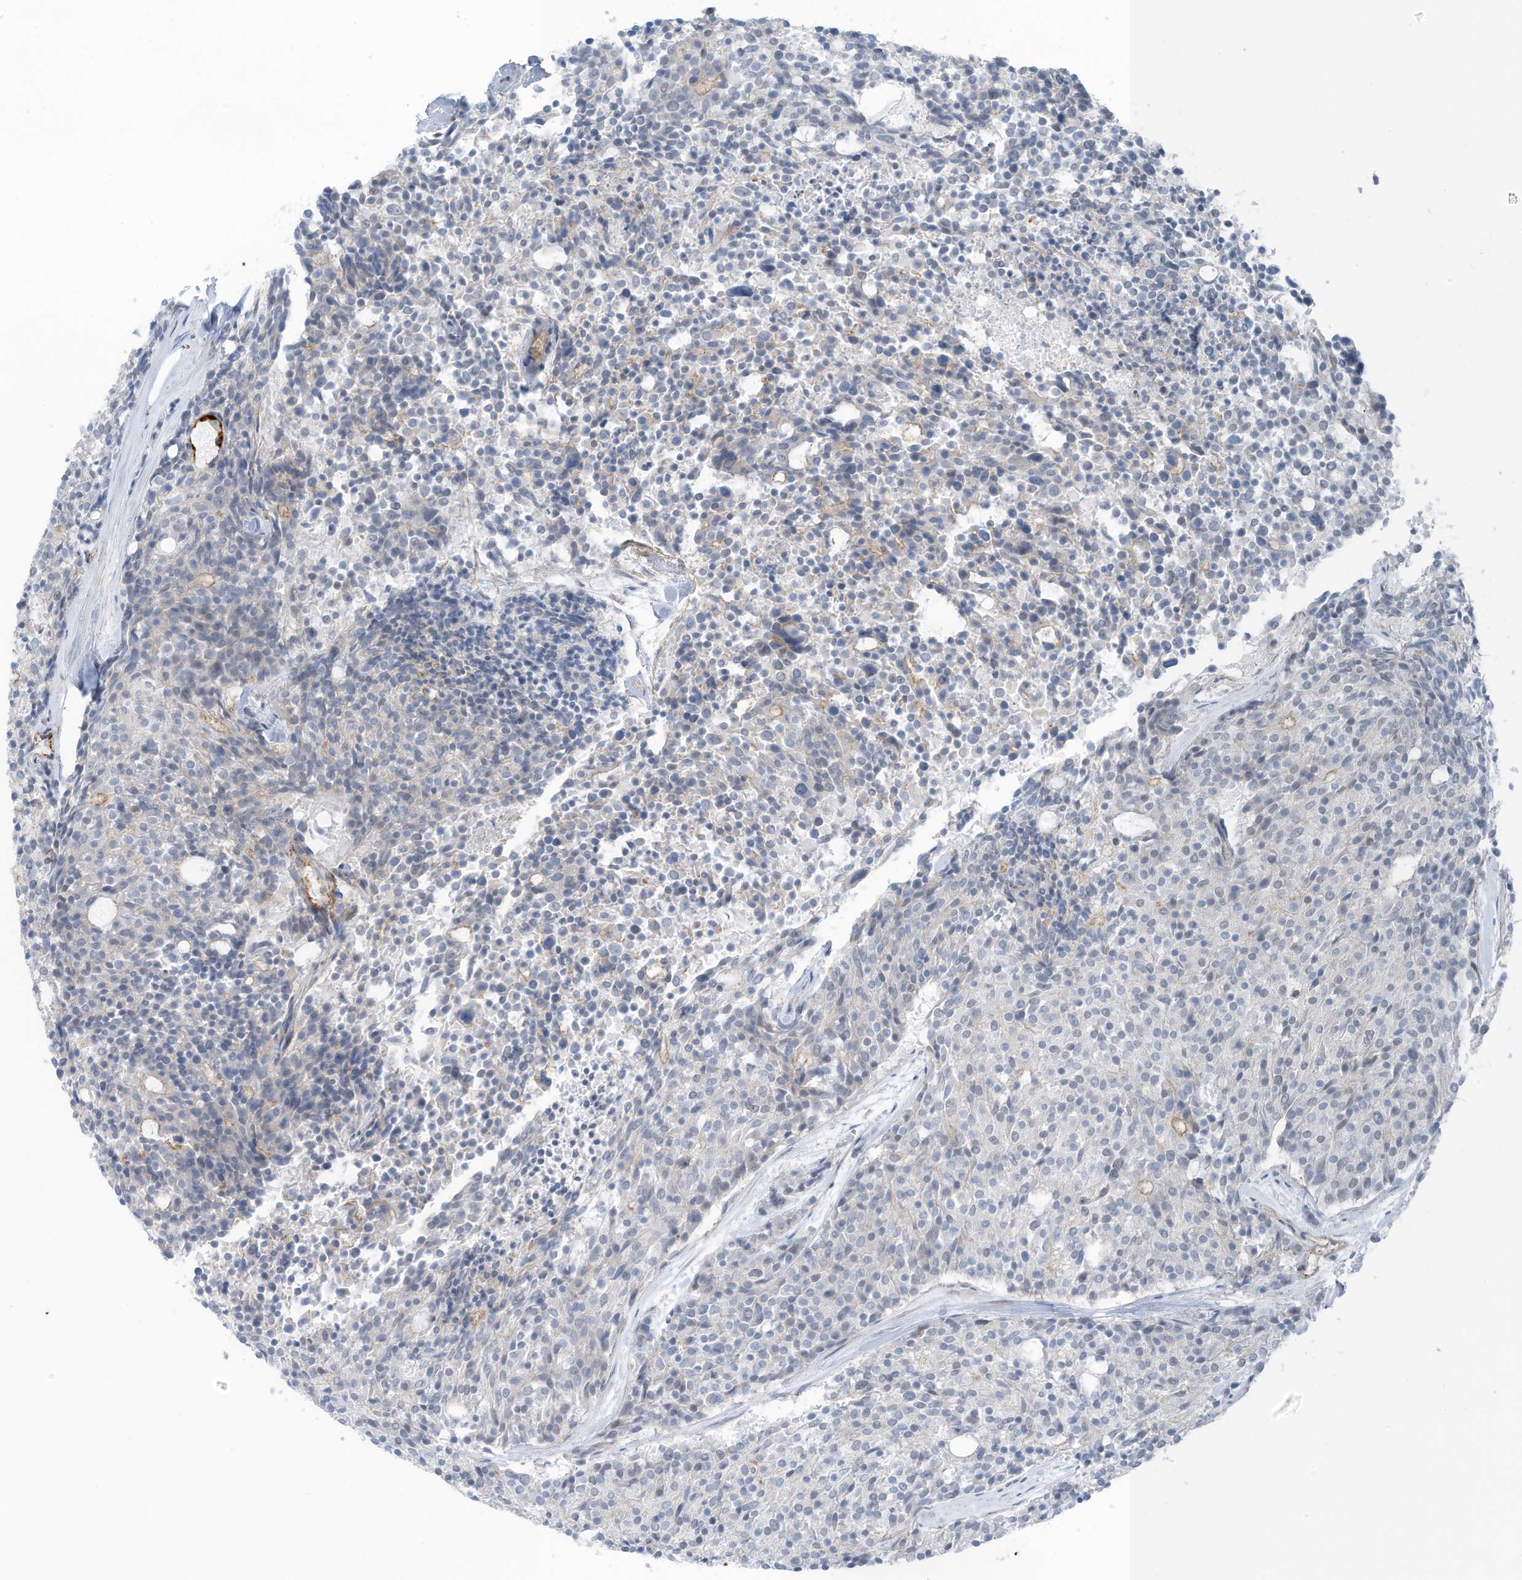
{"staining": {"intensity": "negative", "quantity": "none", "location": "none"}, "tissue": "carcinoid", "cell_type": "Tumor cells", "image_type": "cancer", "snomed": [{"axis": "morphology", "description": "Carcinoid, malignant, NOS"}, {"axis": "topography", "description": "Pancreas"}], "caption": "This is a photomicrograph of immunohistochemistry staining of carcinoid, which shows no positivity in tumor cells.", "gene": "ZNF846", "patient": {"sex": "female", "age": 54}}